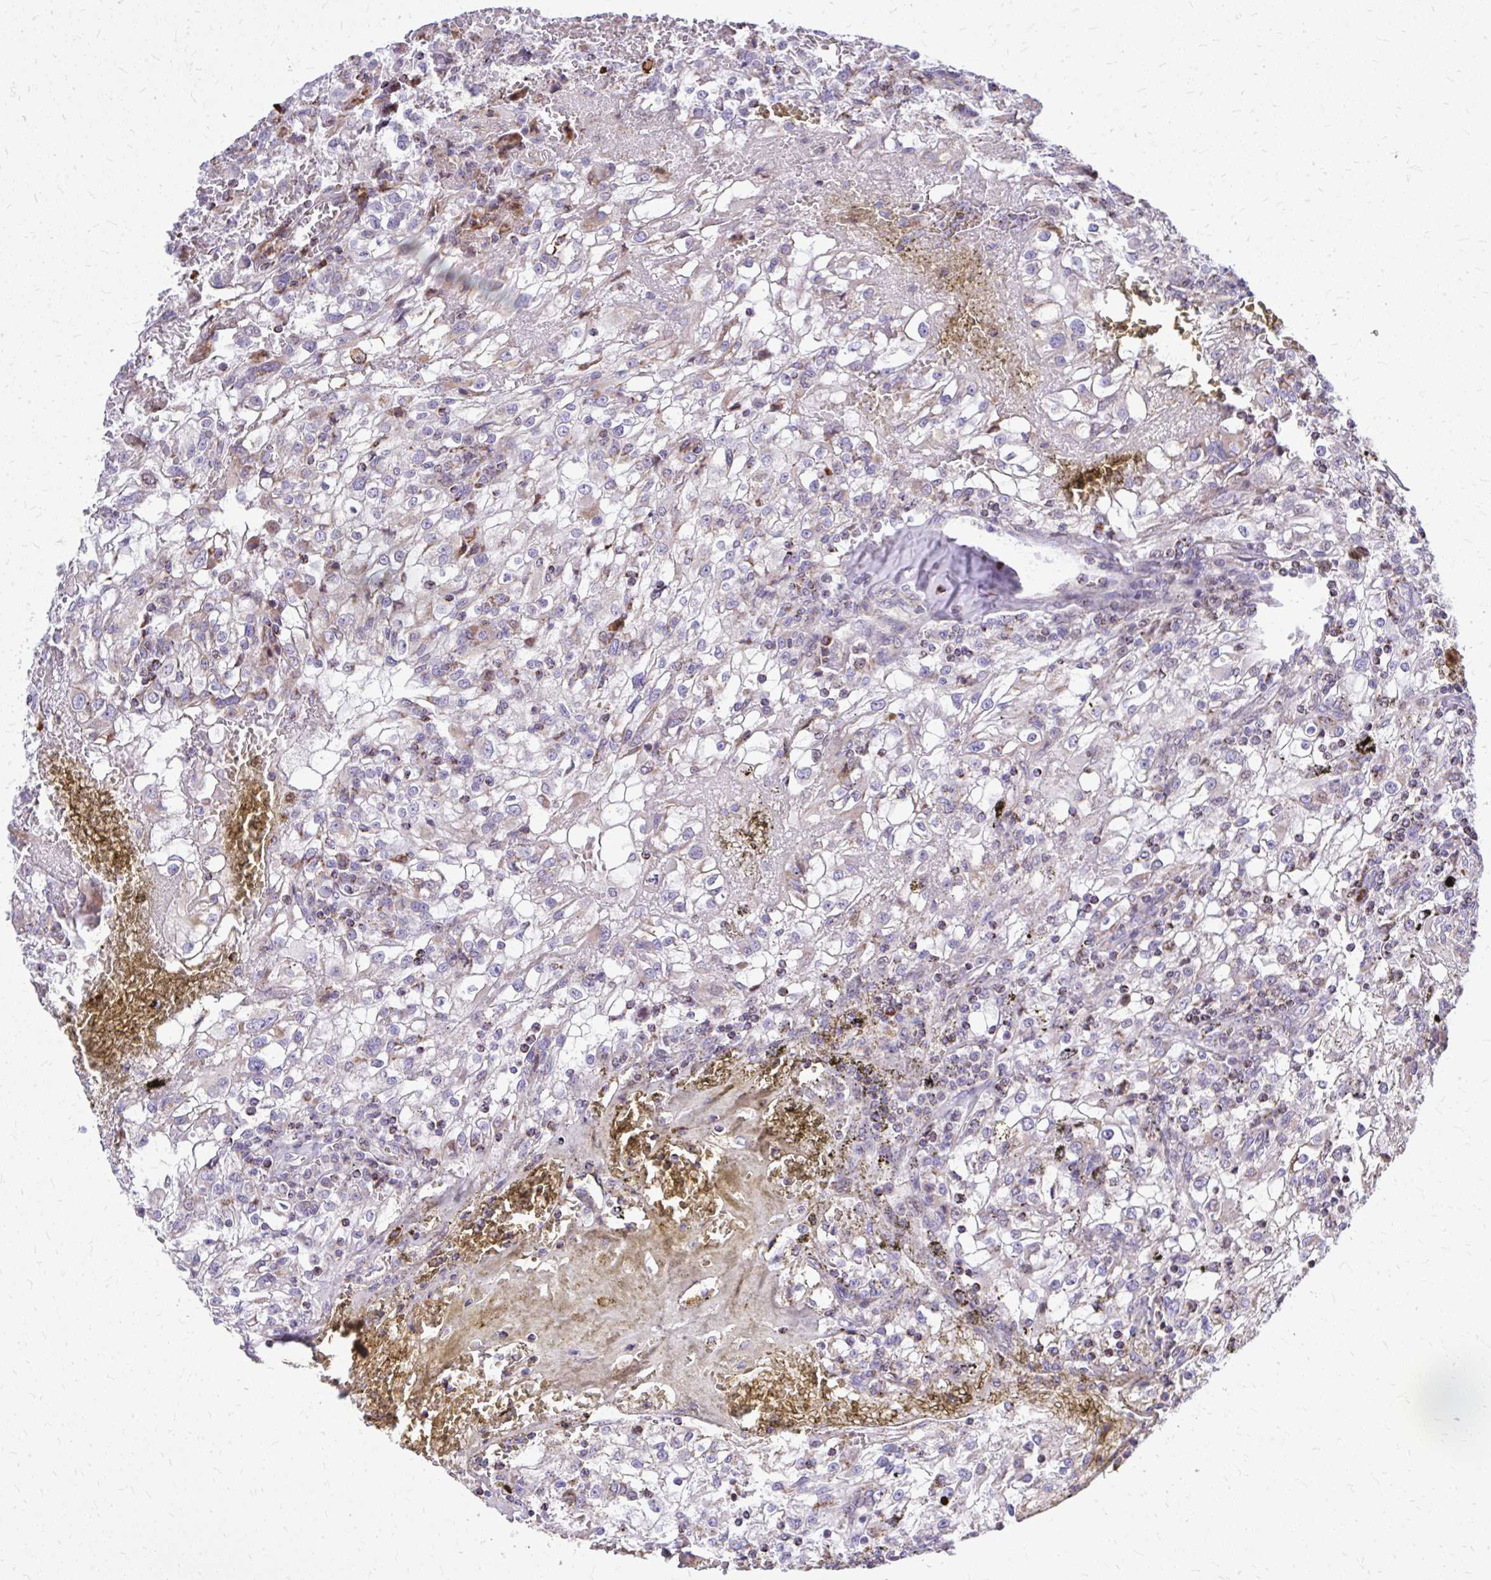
{"staining": {"intensity": "negative", "quantity": "none", "location": "none"}, "tissue": "renal cancer", "cell_type": "Tumor cells", "image_type": "cancer", "snomed": [{"axis": "morphology", "description": "Adenocarcinoma, NOS"}, {"axis": "topography", "description": "Kidney"}], "caption": "This is an immunohistochemistry micrograph of human renal cancer. There is no positivity in tumor cells.", "gene": "ZNF362", "patient": {"sex": "female", "age": 74}}